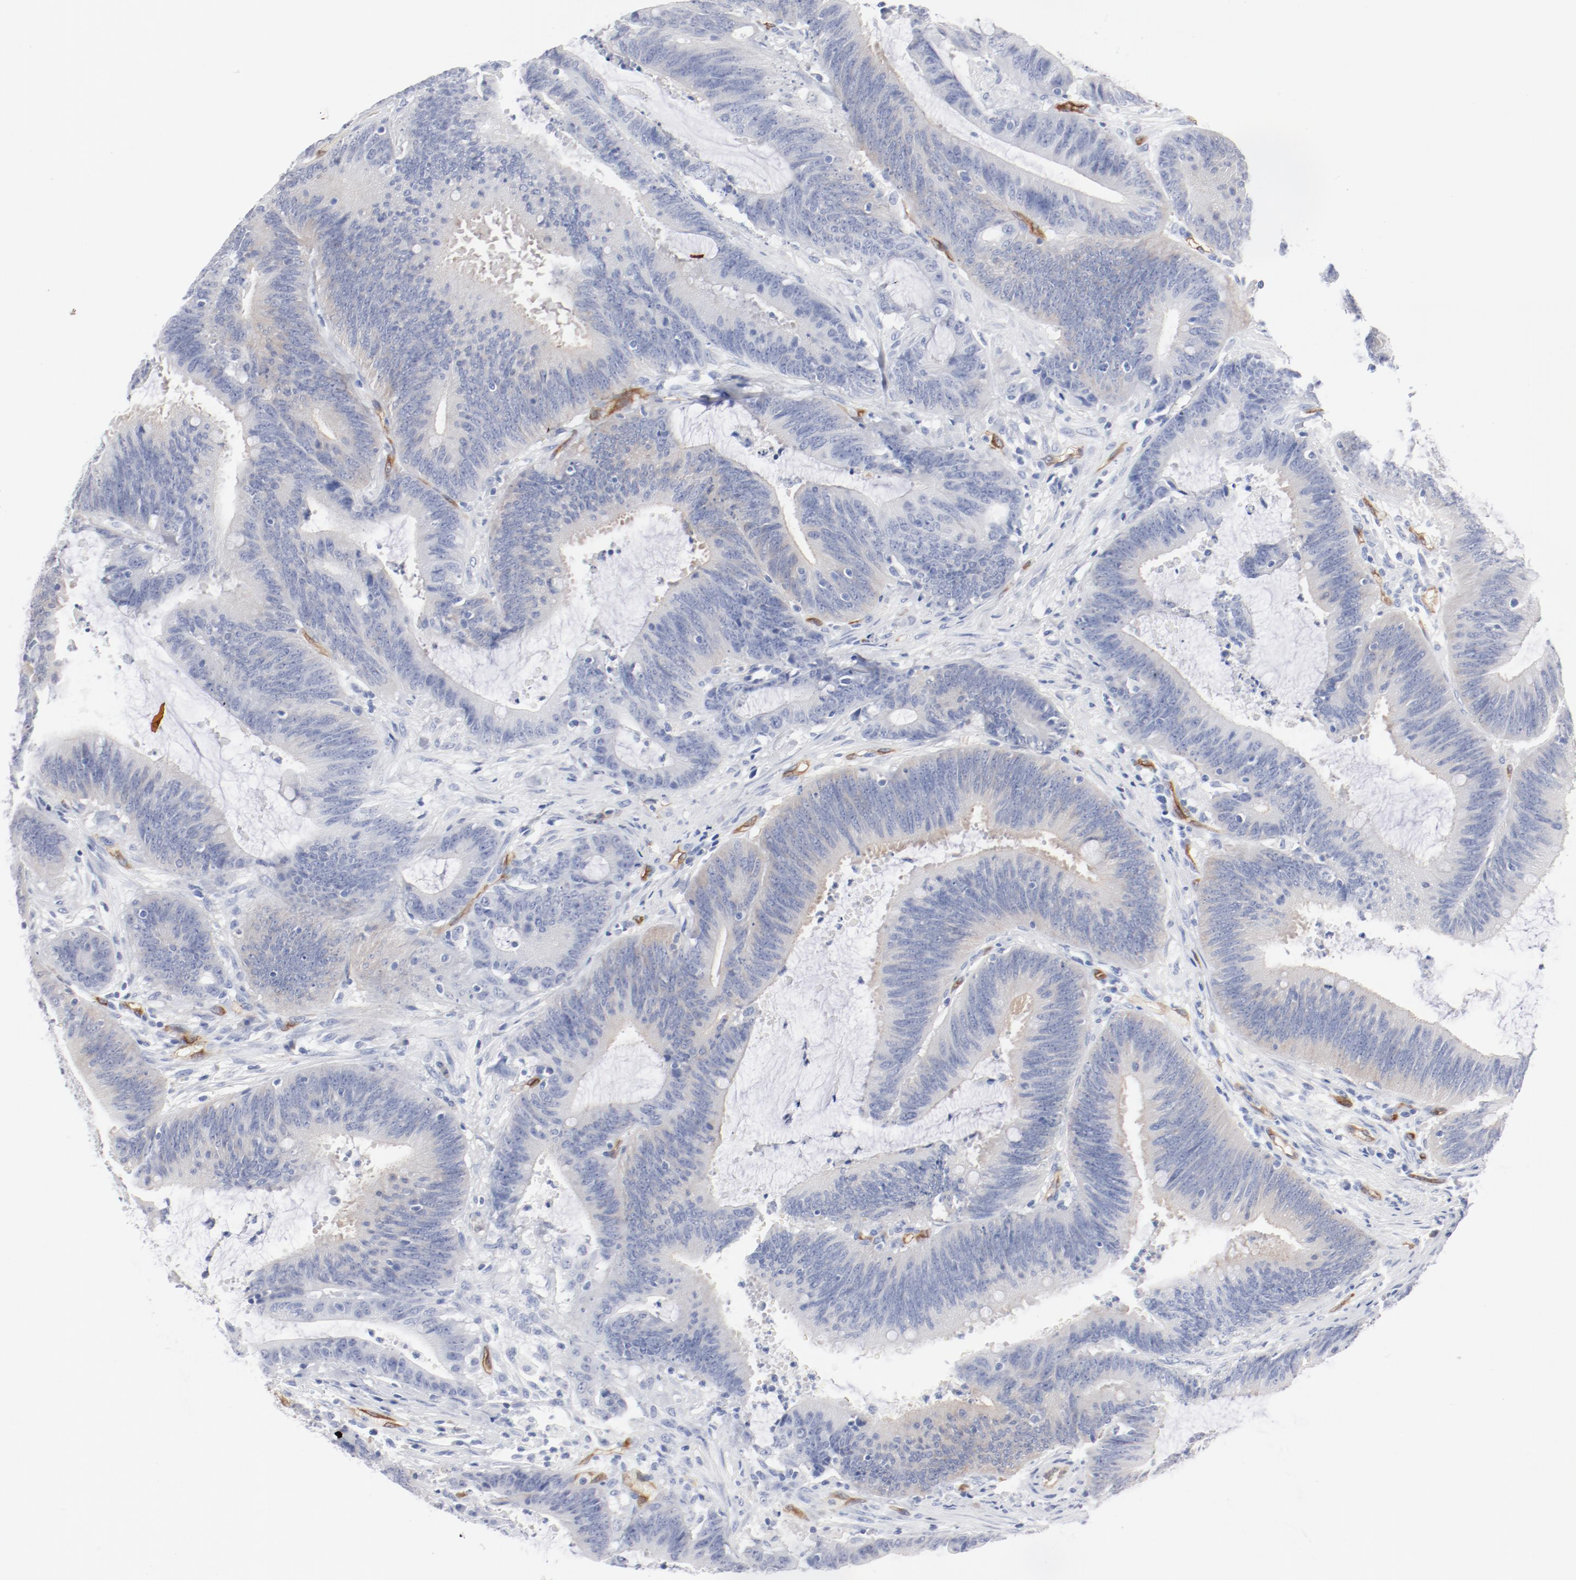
{"staining": {"intensity": "weak", "quantity": "25%-75%", "location": "cytoplasmic/membranous"}, "tissue": "colorectal cancer", "cell_type": "Tumor cells", "image_type": "cancer", "snomed": [{"axis": "morphology", "description": "Adenocarcinoma, NOS"}, {"axis": "topography", "description": "Rectum"}], "caption": "Immunohistochemistry (IHC) histopathology image of neoplastic tissue: human colorectal cancer (adenocarcinoma) stained using immunohistochemistry displays low levels of weak protein expression localized specifically in the cytoplasmic/membranous of tumor cells, appearing as a cytoplasmic/membranous brown color.", "gene": "SHANK3", "patient": {"sex": "female", "age": 66}}